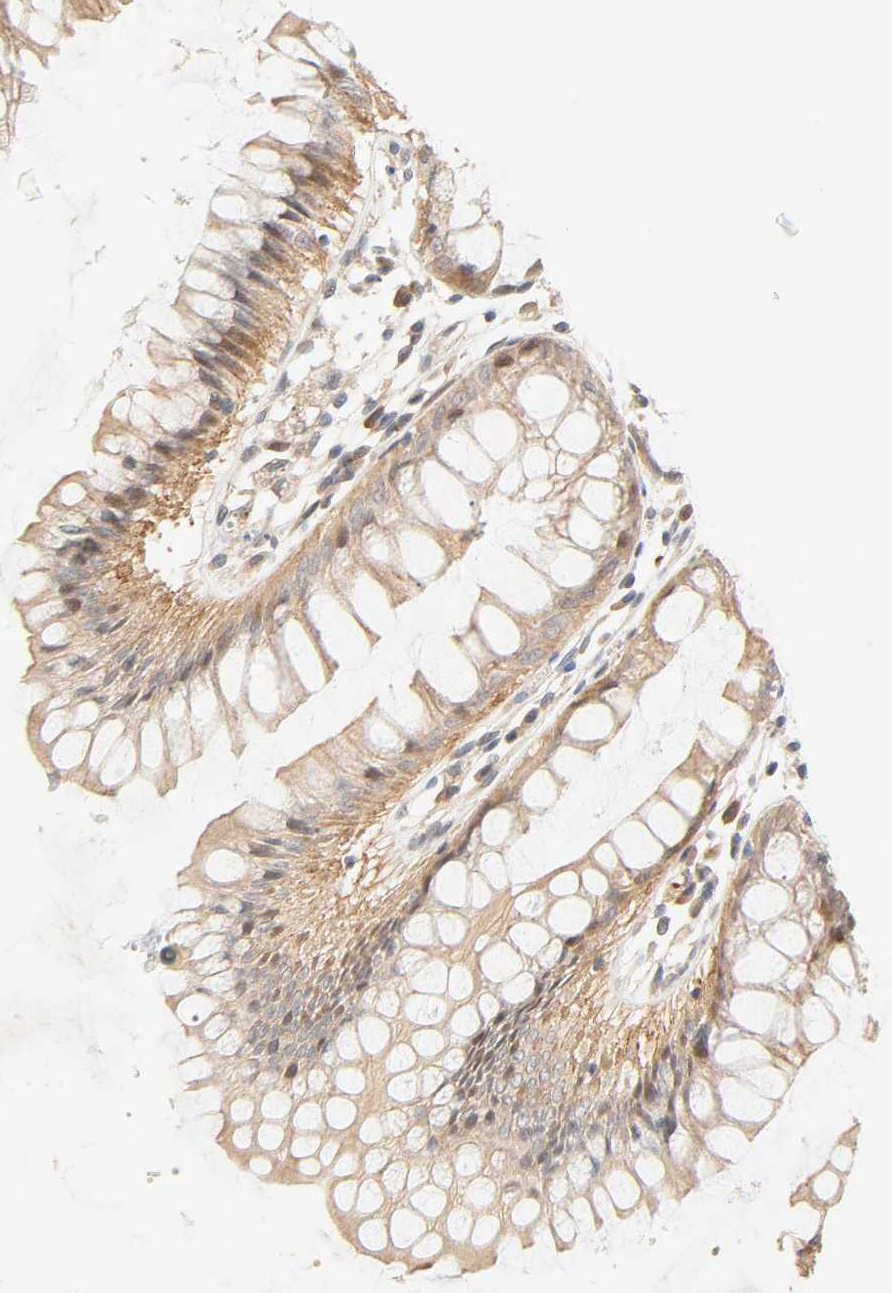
{"staining": {"intensity": "moderate", "quantity": ">75%", "location": "cytoplasmic/membranous"}, "tissue": "rectum", "cell_type": "Glandular cells", "image_type": "normal", "snomed": [{"axis": "morphology", "description": "Normal tissue, NOS"}, {"axis": "morphology", "description": "Adenocarcinoma, NOS"}, {"axis": "topography", "description": "Rectum"}], "caption": "Moderate cytoplasmic/membranous protein expression is identified in approximately >75% of glandular cells in rectum.", "gene": "CACNA1G", "patient": {"sex": "female", "age": 65}}